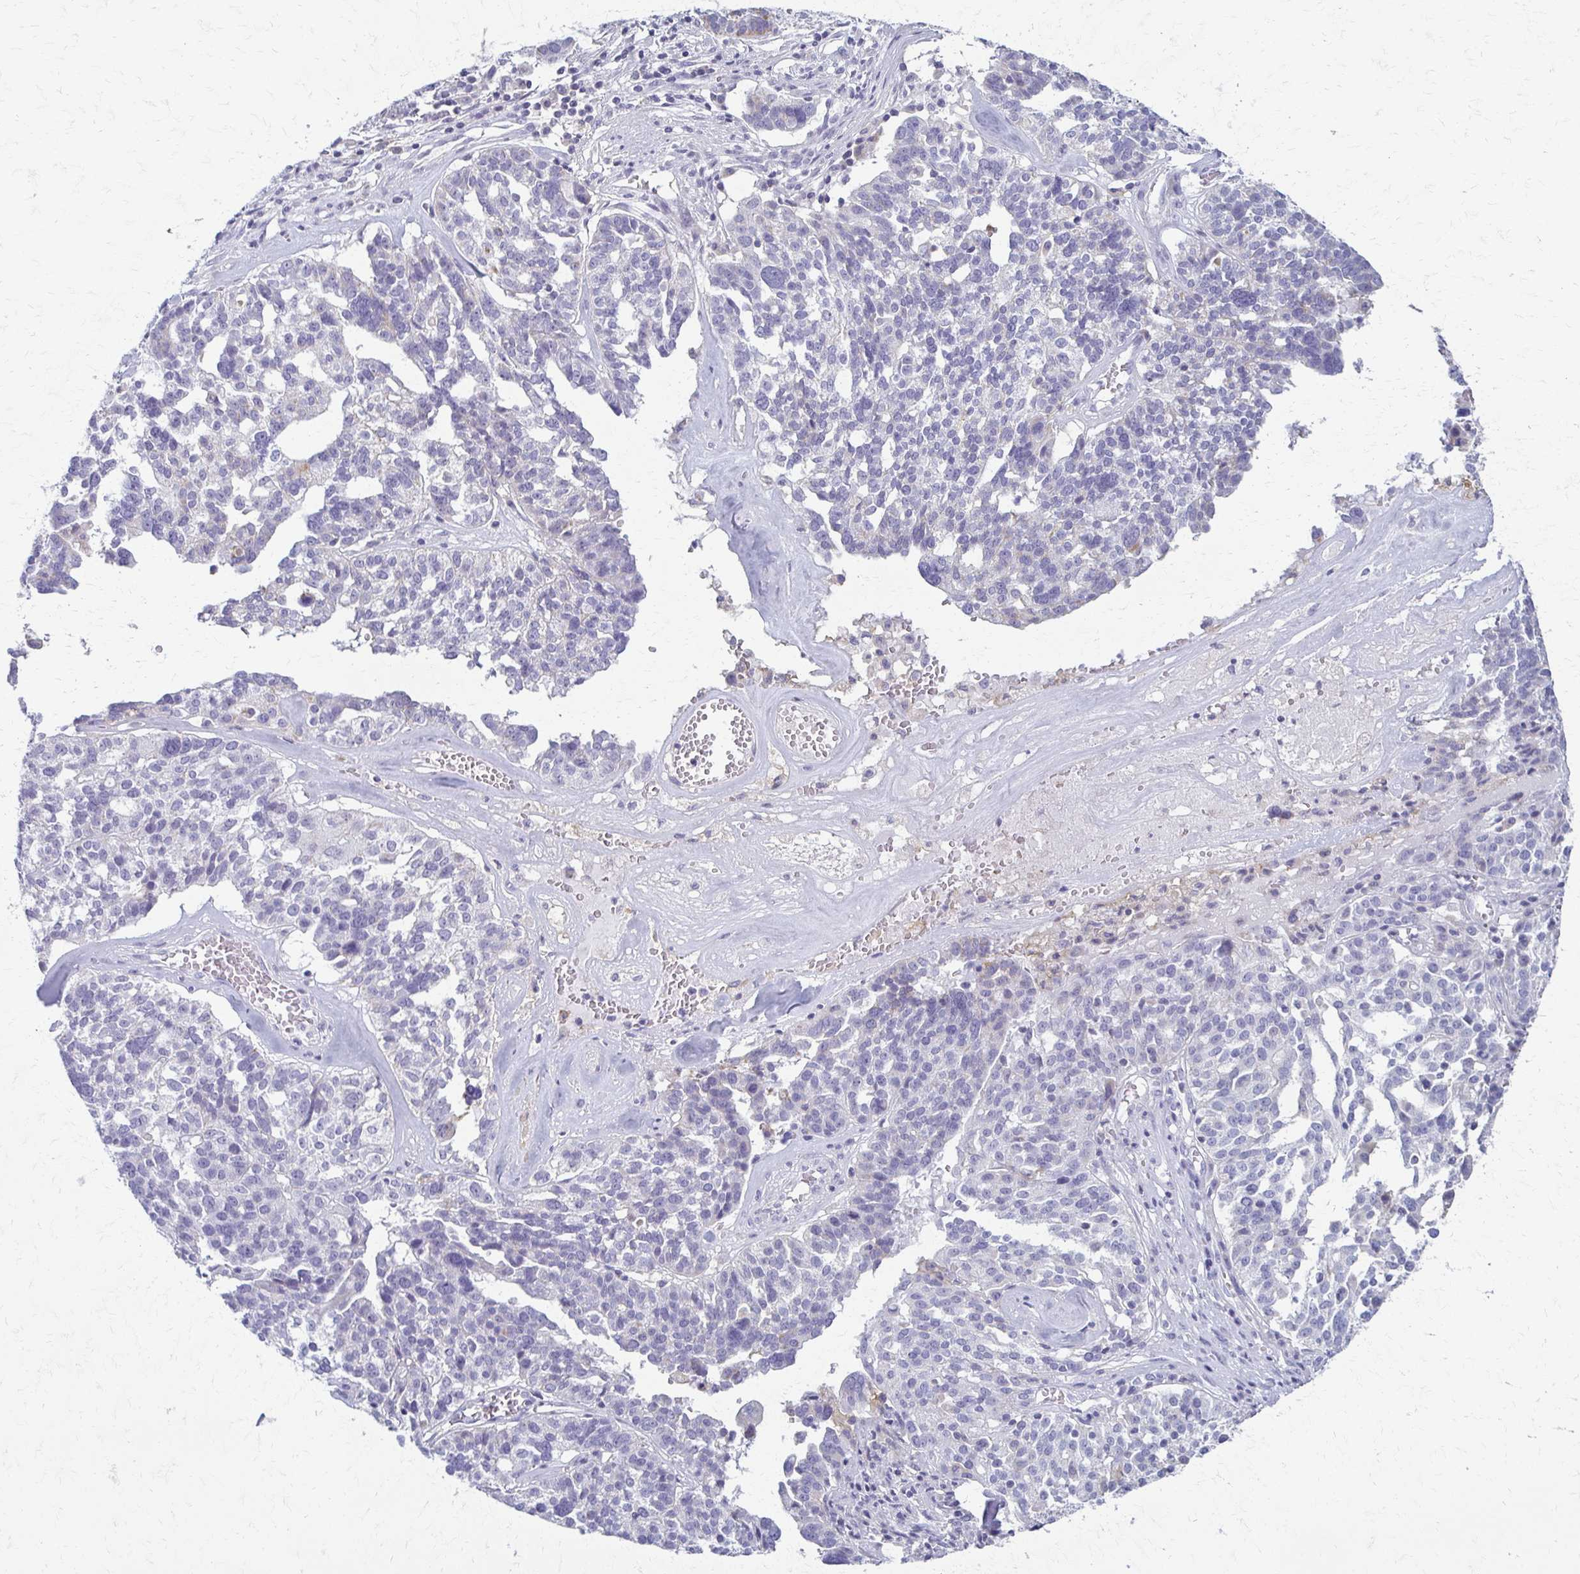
{"staining": {"intensity": "negative", "quantity": "none", "location": "none"}, "tissue": "ovarian cancer", "cell_type": "Tumor cells", "image_type": "cancer", "snomed": [{"axis": "morphology", "description": "Cystadenocarcinoma, serous, NOS"}, {"axis": "topography", "description": "Ovary"}], "caption": "Serous cystadenocarcinoma (ovarian) stained for a protein using immunohistochemistry (IHC) reveals no staining tumor cells.", "gene": "FCGR2B", "patient": {"sex": "female", "age": 59}}